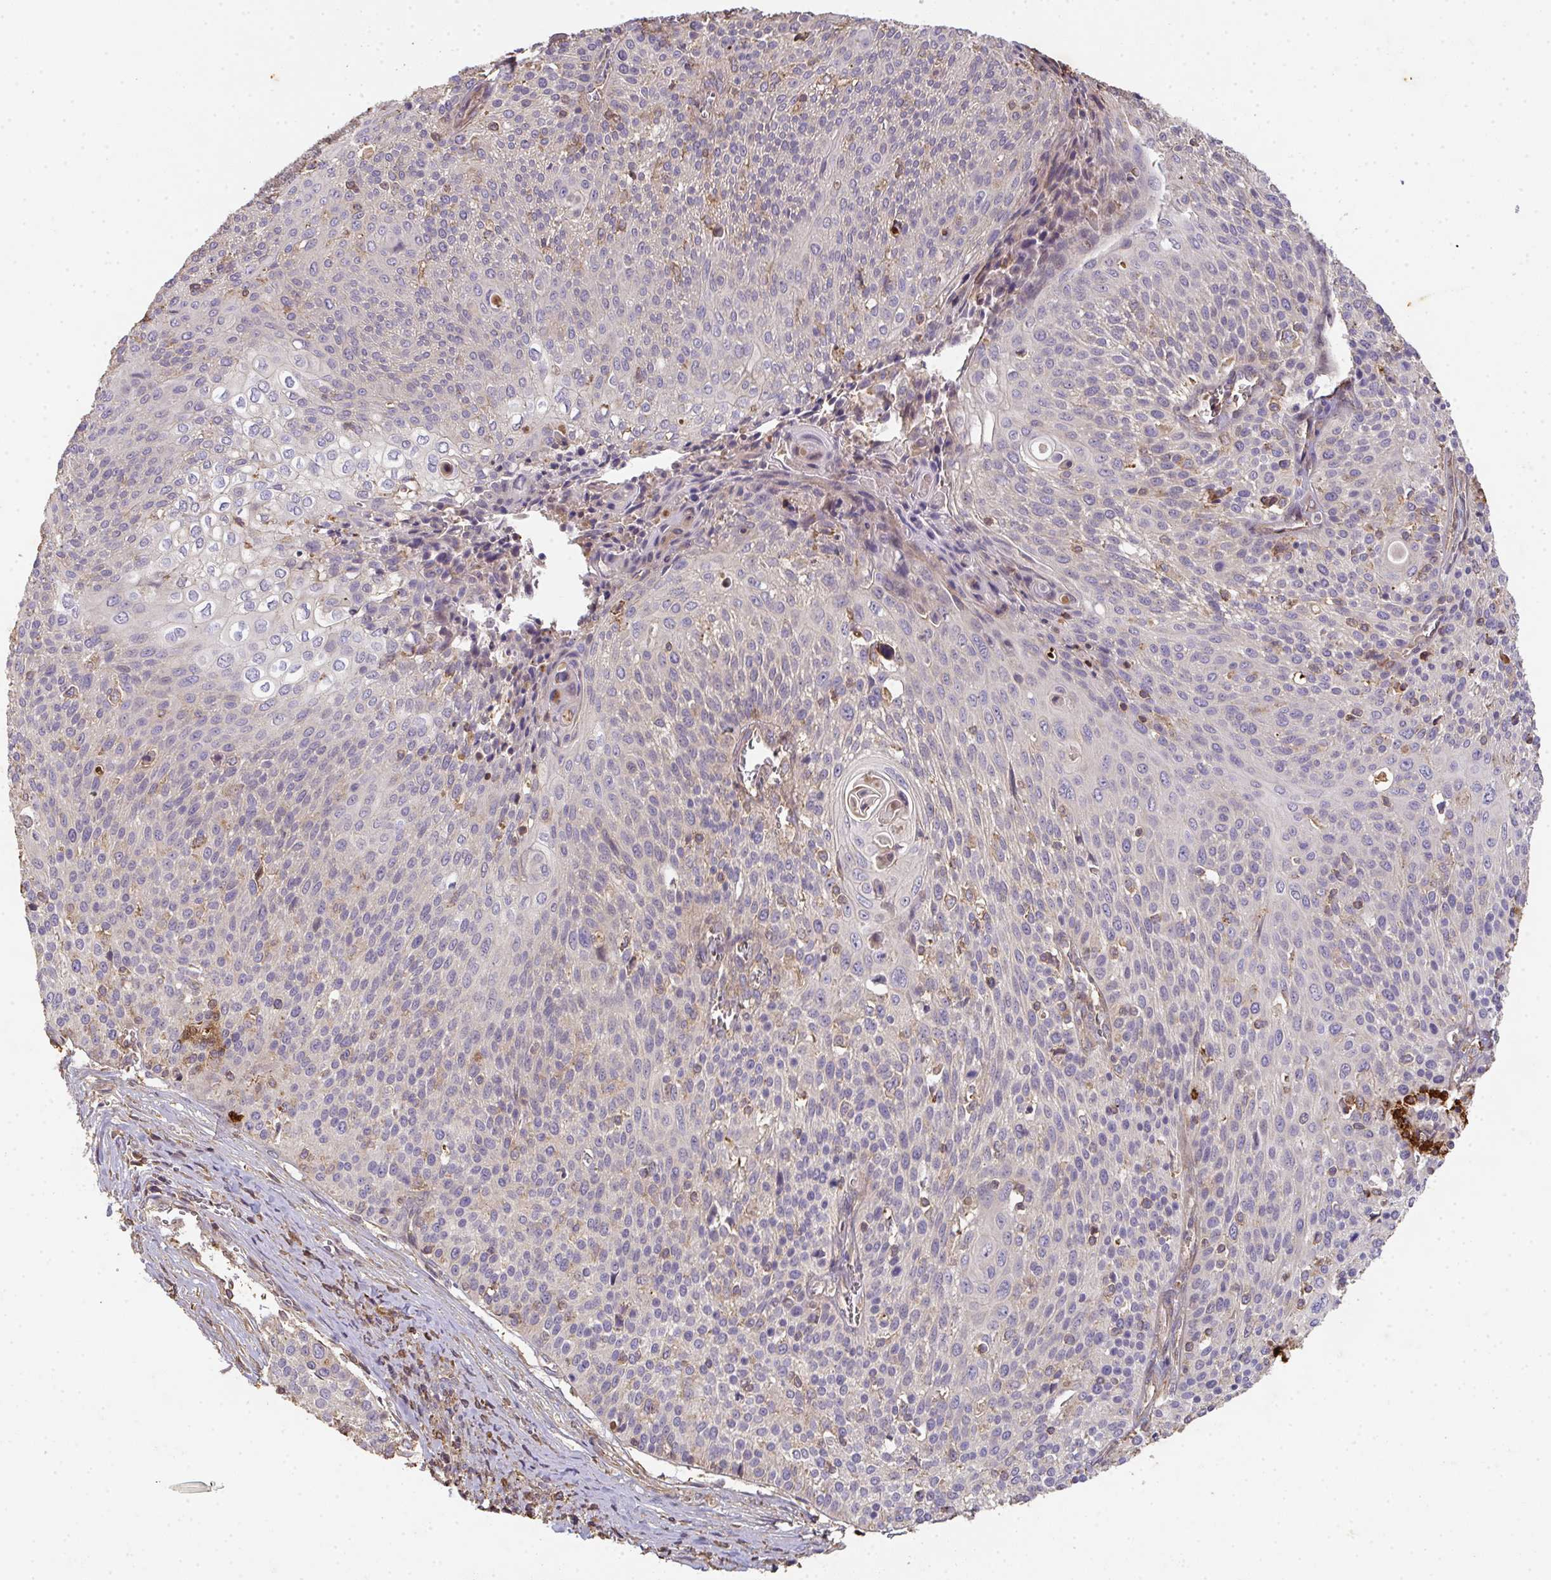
{"staining": {"intensity": "negative", "quantity": "none", "location": "none"}, "tissue": "cervical cancer", "cell_type": "Tumor cells", "image_type": "cancer", "snomed": [{"axis": "morphology", "description": "Squamous cell carcinoma, NOS"}, {"axis": "topography", "description": "Cervix"}], "caption": "An image of human cervical cancer (squamous cell carcinoma) is negative for staining in tumor cells.", "gene": "TNMD", "patient": {"sex": "female", "age": 31}}